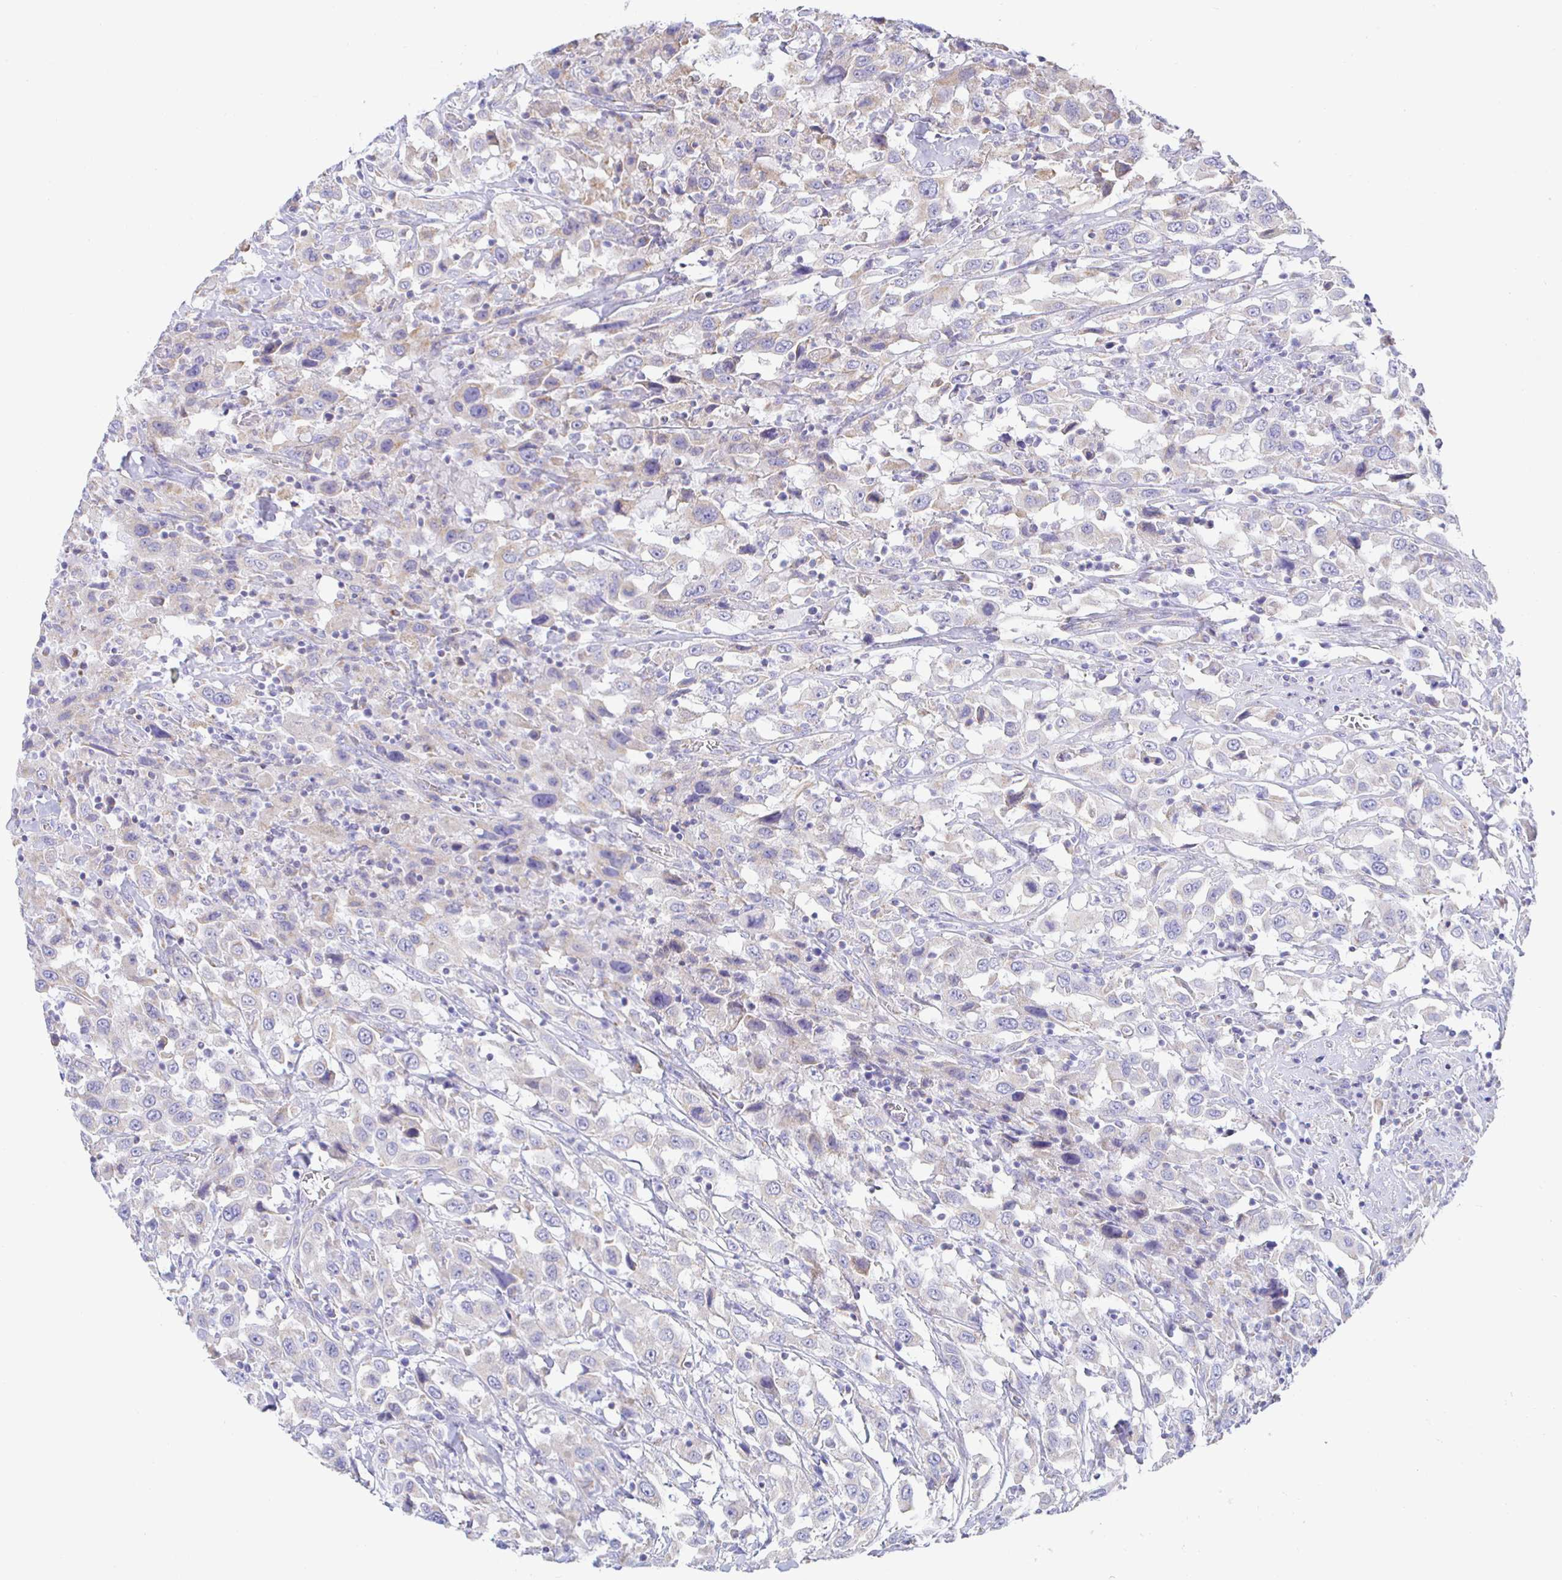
{"staining": {"intensity": "negative", "quantity": "none", "location": "none"}, "tissue": "urothelial cancer", "cell_type": "Tumor cells", "image_type": "cancer", "snomed": [{"axis": "morphology", "description": "Urothelial carcinoma, High grade"}, {"axis": "topography", "description": "Urinary bladder"}], "caption": "Urothelial carcinoma (high-grade) stained for a protein using immunohistochemistry (IHC) reveals no expression tumor cells.", "gene": "SYNGR4", "patient": {"sex": "male", "age": 61}}